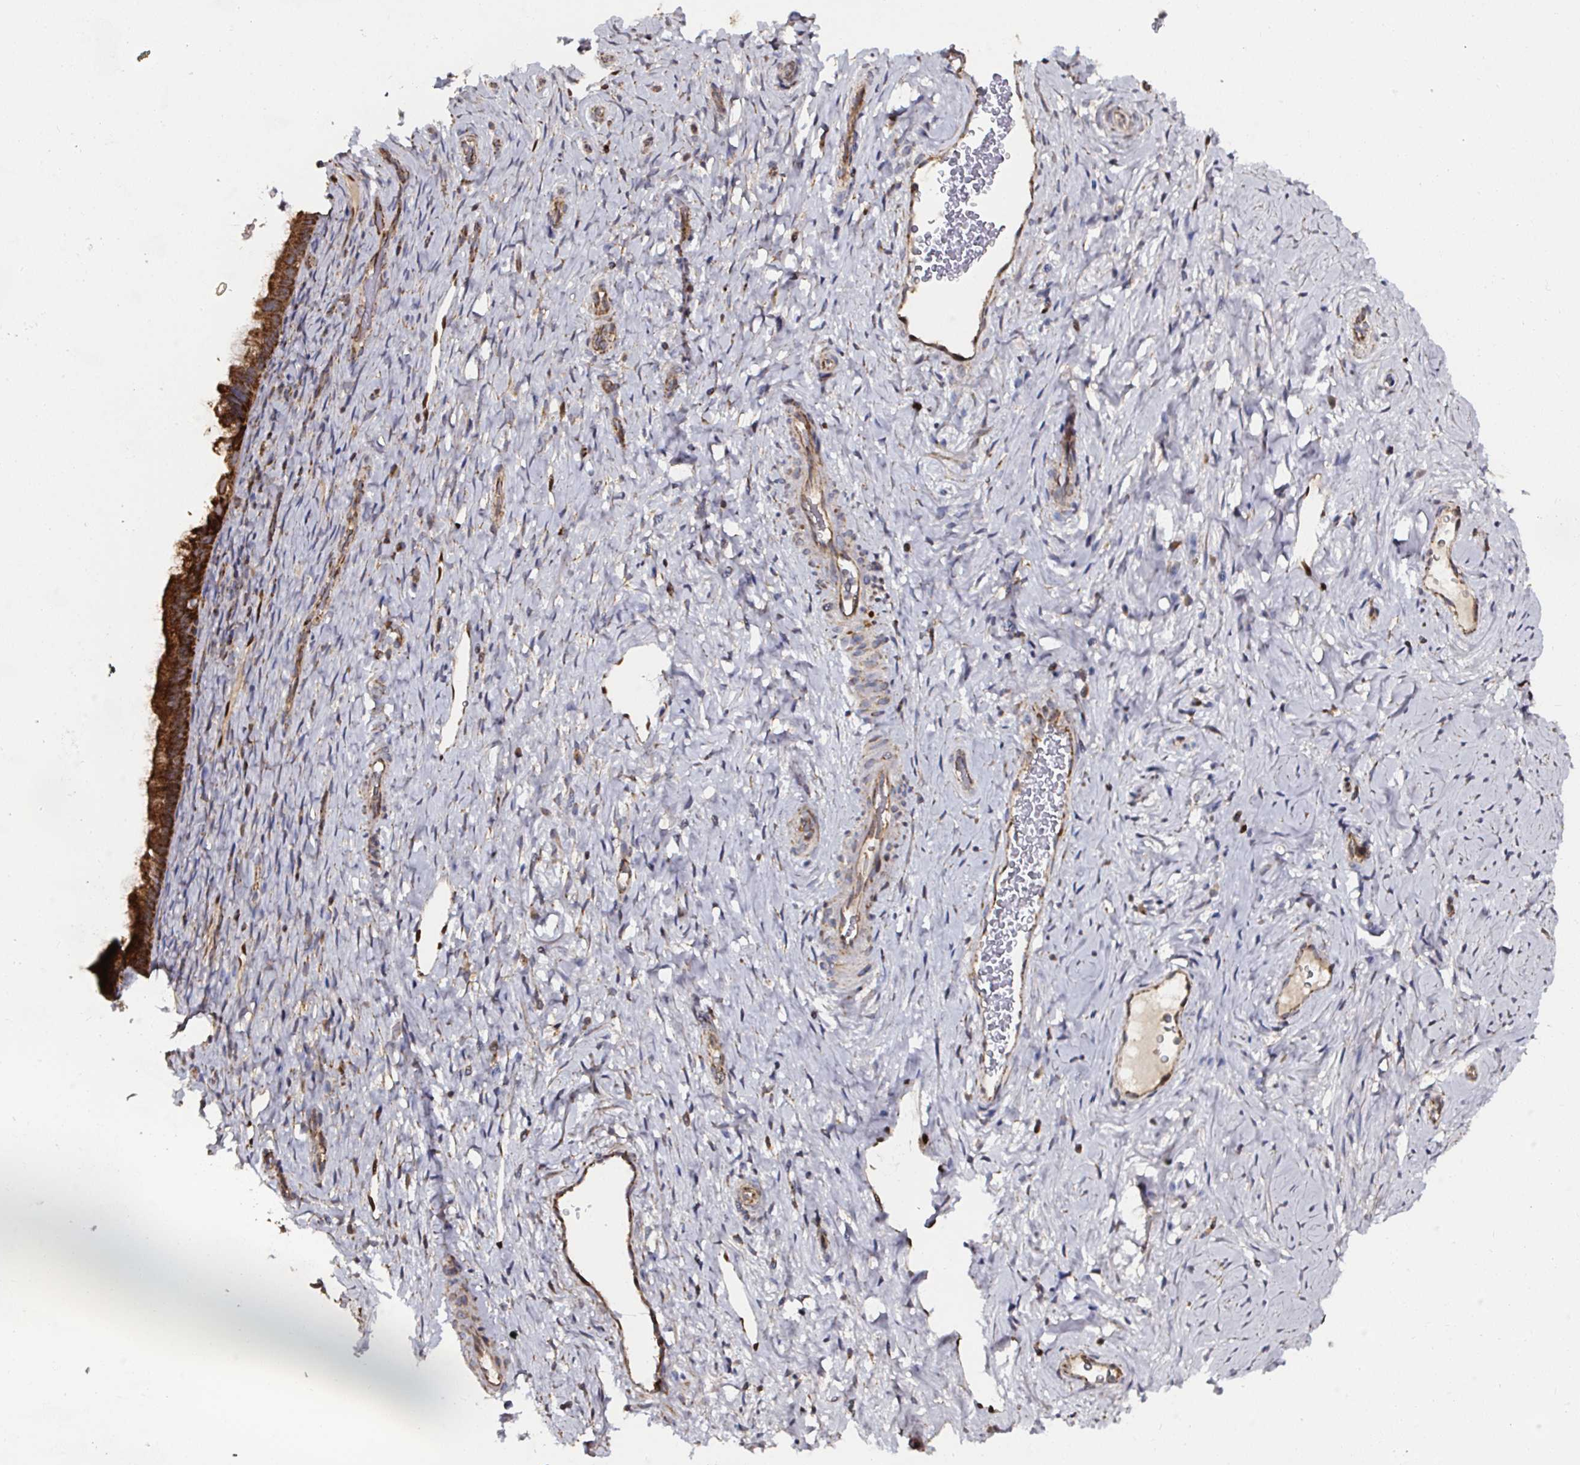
{"staining": {"intensity": "strong", "quantity": ">75%", "location": "cytoplasmic/membranous"}, "tissue": "cervix", "cell_type": "Glandular cells", "image_type": "normal", "snomed": [{"axis": "morphology", "description": "Normal tissue, NOS"}, {"axis": "topography", "description": "Cervix"}], "caption": "Immunohistochemical staining of normal cervix reveals >75% levels of strong cytoplasmic/membranous protein positivity in approximately >75% of glandular cells. (Brightfield microscopy of DAB IHC at high magnification).", "gene": "ATAD3A", "patient": {"sex": "female", "age": 34}}